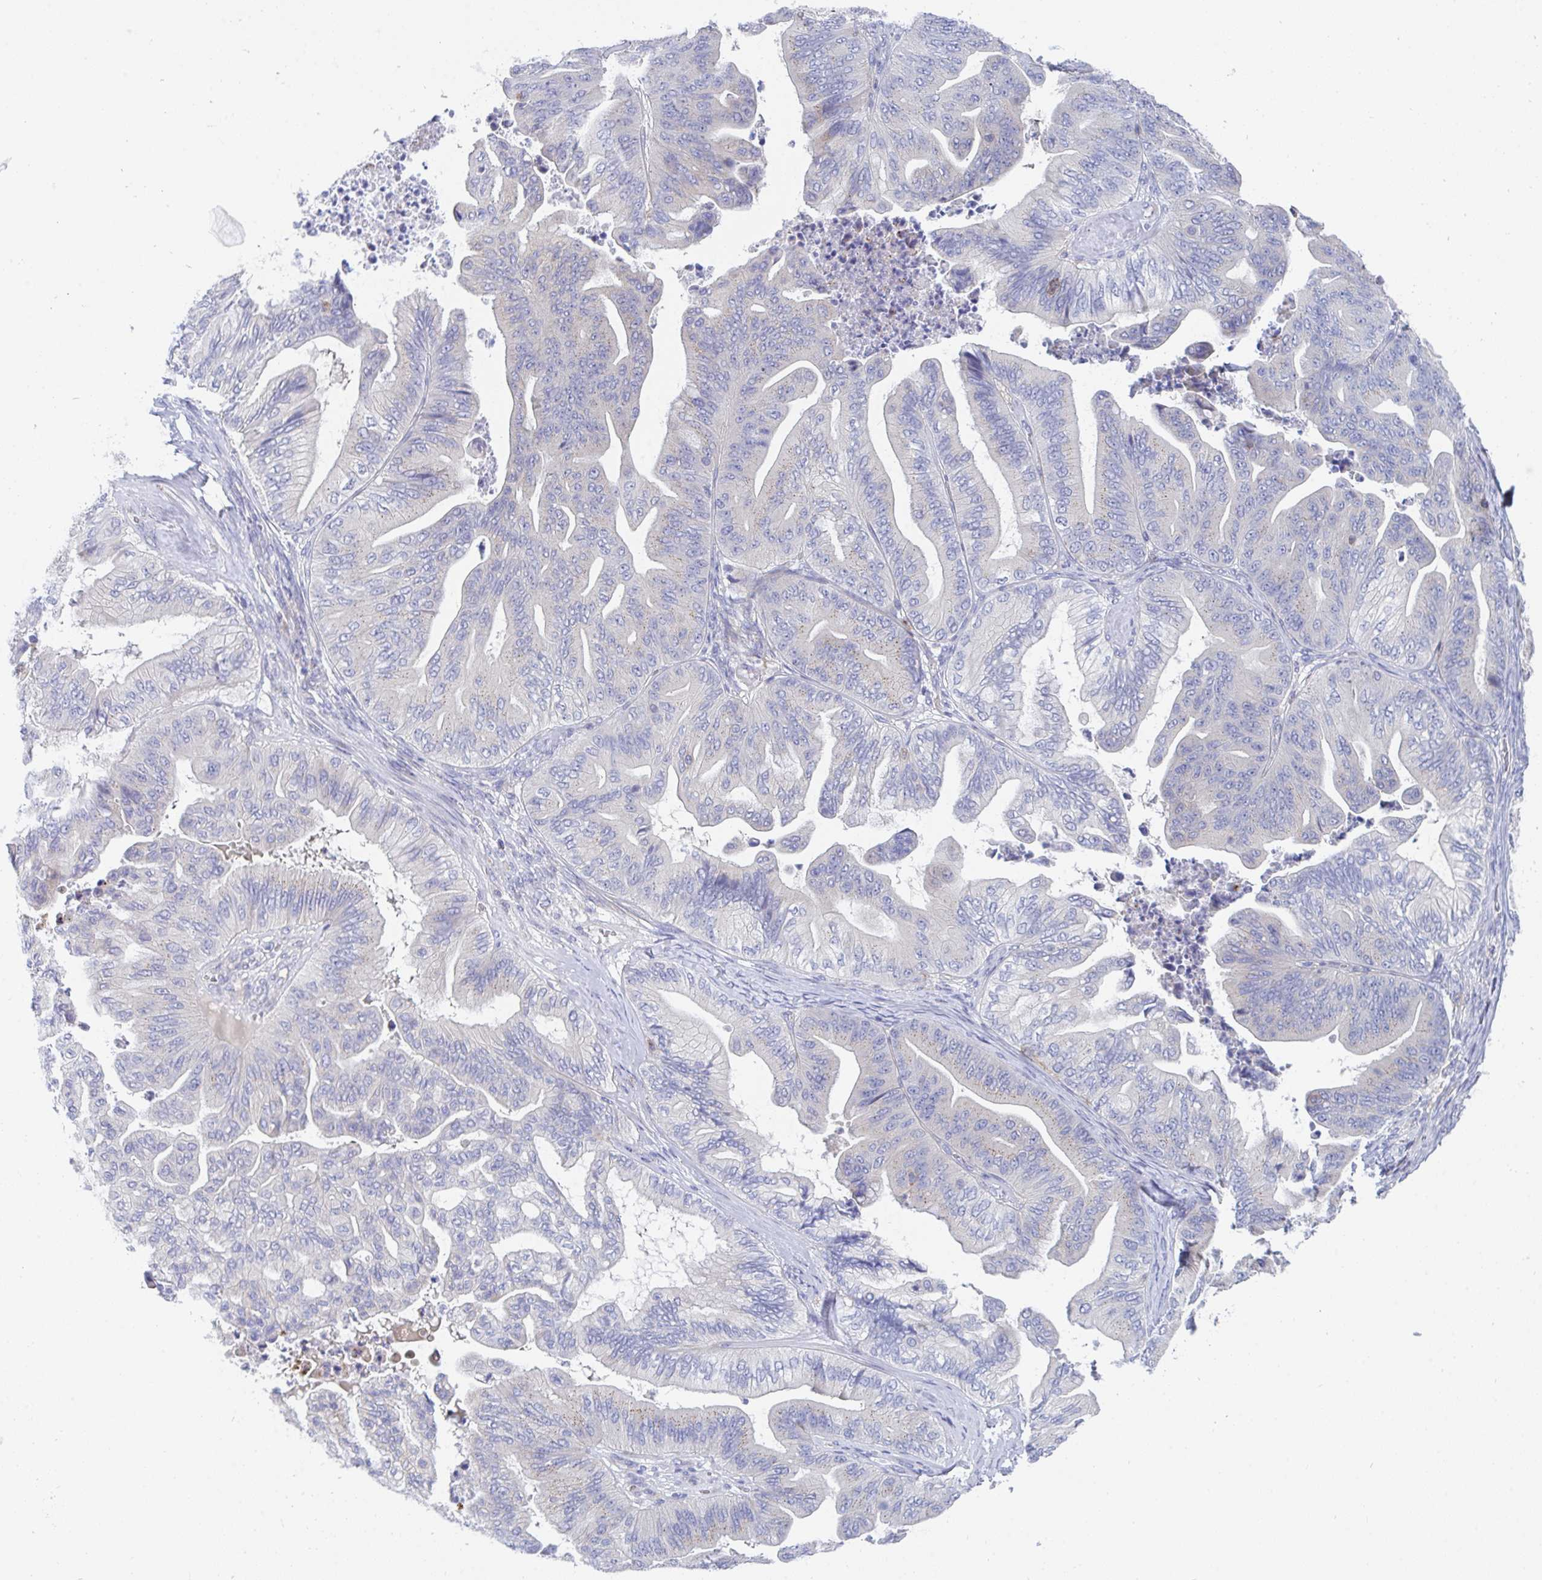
{"staining": {"intensity": "negative", "quantity": "none", "location": "none"}, "tissue": "ovarian cancer", "cell_type": "Tumor cells", "image_type": "cancer", "snomed": [{"axis": "morphology", "description": "Cystadenocarcinoma, mucinous, NOS"}, {"axis": "topography", "description": "Ovary"}], "caption": "High power microscopy image of an immunohistochemistry image of ovarian mucinous cystadenocarcinoma, revealing no significant staining in tumor cells.", "gene": "FRMD3", "patient": {"sex": "female", "age": 67}}